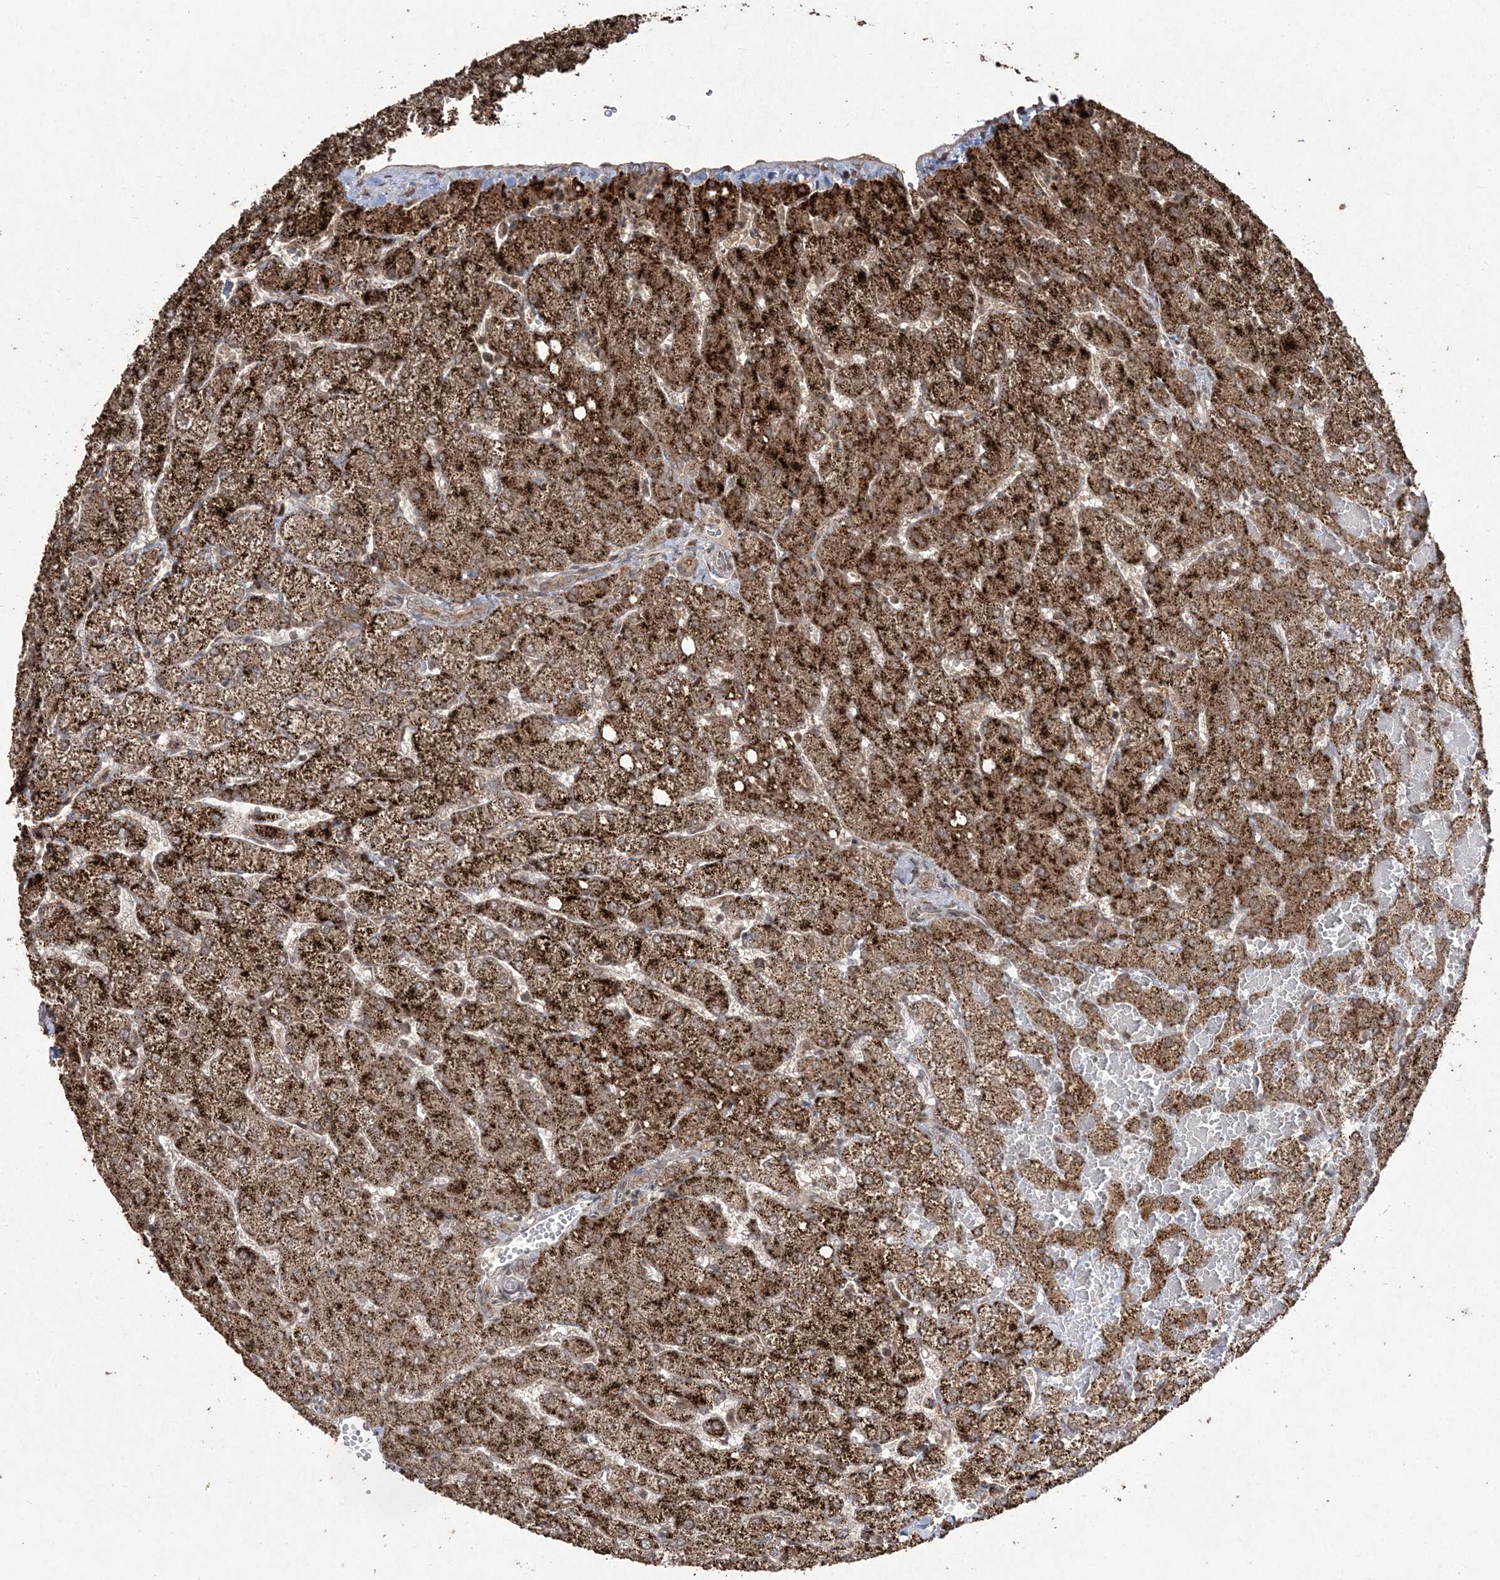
{"staining": {"intensity": "weak", "quantity": ">75%", "location": "cytoplasmic/membranous"}, "tissue": "liver", "cell_type": "Cholangiocytes", "image_type": "normal", "snomed": [{"axis": "morphology", "description": "Normal tissue, NOS"}, {"axis": "topography", "description": "Liver"}], "caption": "Liver stained with a protein marker demonstrates weak staining in cholangiocytes.", "gene": "EHHADH", "patient": {"sex": "female", "age": 54}}